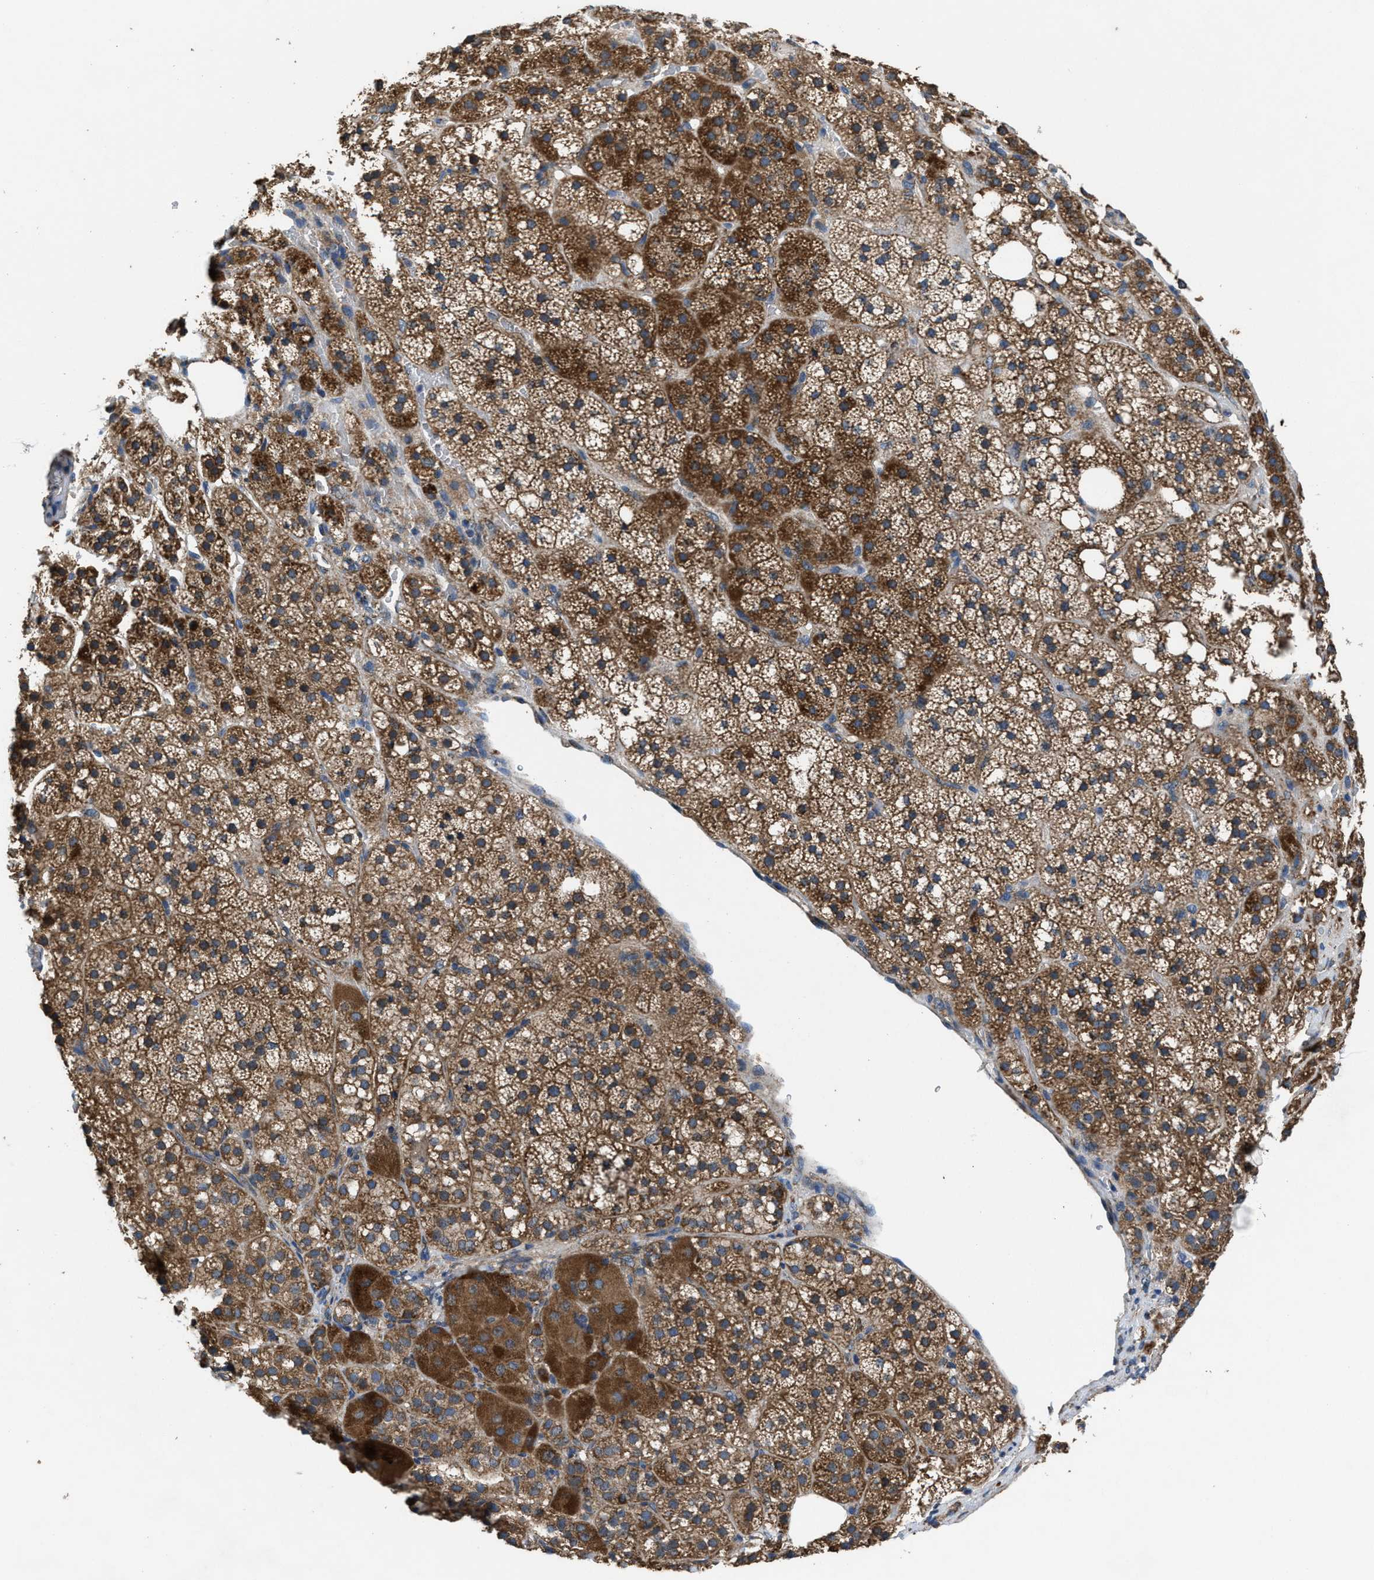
{"staining": {"intensity": "moderate", "quantity": ">75%", "location": "cytoplasmic/membranous"}, "tissue": "adrenal gland", "cell_type": "Glandular cells", "image_type": "normal", "snomed": [{"axis": "morphology", "description": "Normal tissue, NOS"}, {"axis": "topography", "description": "Adrenal gland"}], "caption": "Immunohistochemistry (IHC) of unremarkable adrenal gland shows medium levels of moderate cytoplasmic/membranous positivity in approximately >75% of glandular cells. (Brightfield microscopy of DAB IHC at high magnification).", "gene": "PDP1", "patient": {"sex": "female", "age": 59}}